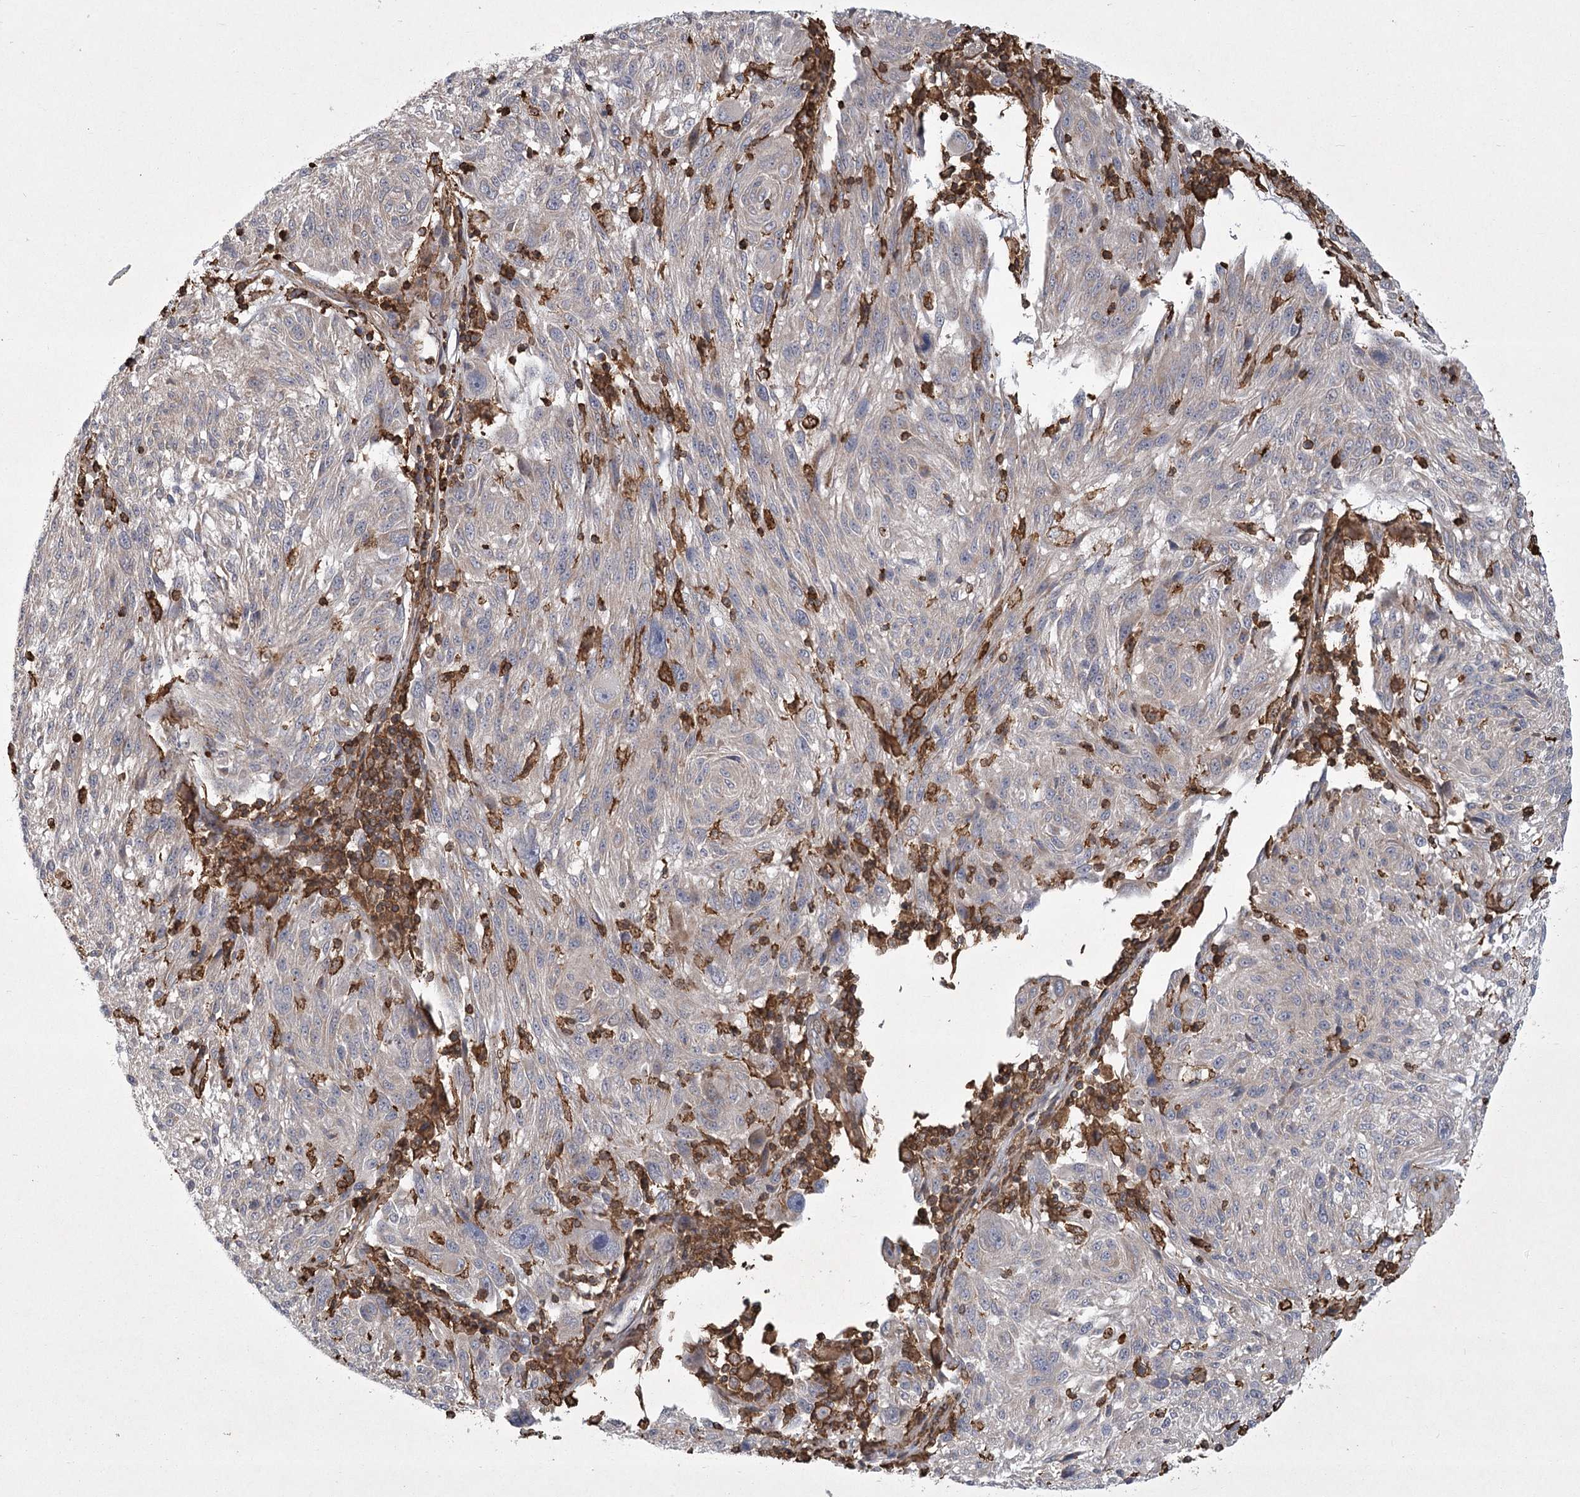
{"staining": {"intensity": "negative", "quantity": "none", "location": "none"}, "tissue": "melanoma", "cell_type": "Tumor cells", "image_type": "cancer", "snomed": [{"axis": "morphology", "description": "Malignant melanoma, NOS"}, {"axis": "topography", "description": "Skin"}], "caption": "Immunohistochemistry (IHC) micrograph of neoplastic tissue: human melanoma stained with DAB shows no significant protein positivity in tumor cells.", "gene": "MEPE", "patient": {"sex": "male", "age": 53}}